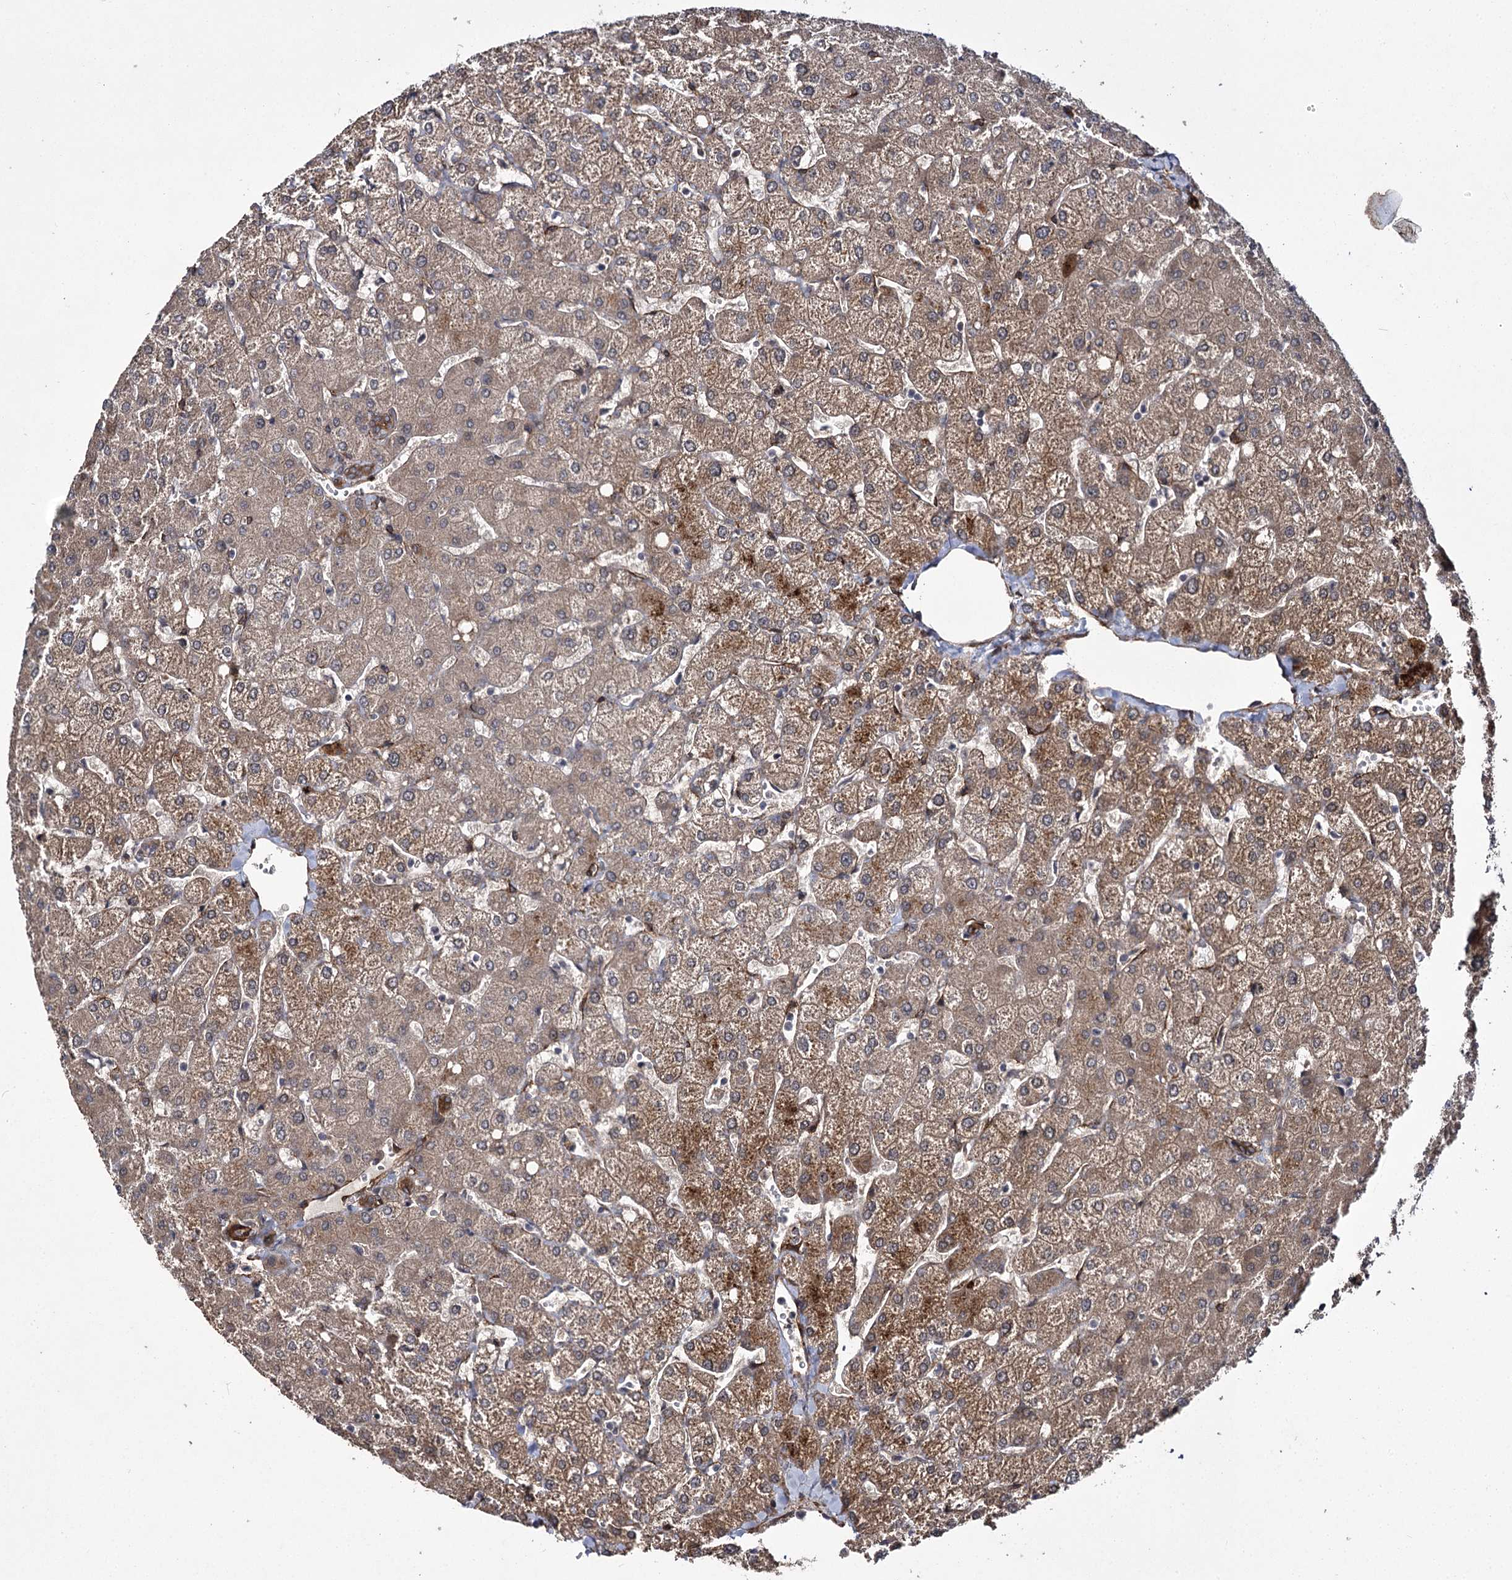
{"staining": {"intensity": "moderate", "quantity": ">75%", "location": "cytoplasmic/membranous"}, "tissue": "liver", "cell_type": "Cholangiocytes", "image_type": "normal", "snomed": [{"axis": "morphology", "description": "Normal tissue, NOS"}, {"axis": "topography", "description": "Liver"}], "caption": "The photomicrograph reveals immunohistochemical staining of unremarkable liver. There is moderate cytoplasmic/membranous positivity is appreciated in about >75% of cholangiocytes. The staining was performed using DAB (3,3'-diaminobenzidine), with brown indicating positive protein expression. Nuclei are stained blue with hematoxylin.", "gene": "MYO1C", "patient": {"sex": "female", "age": 54}}